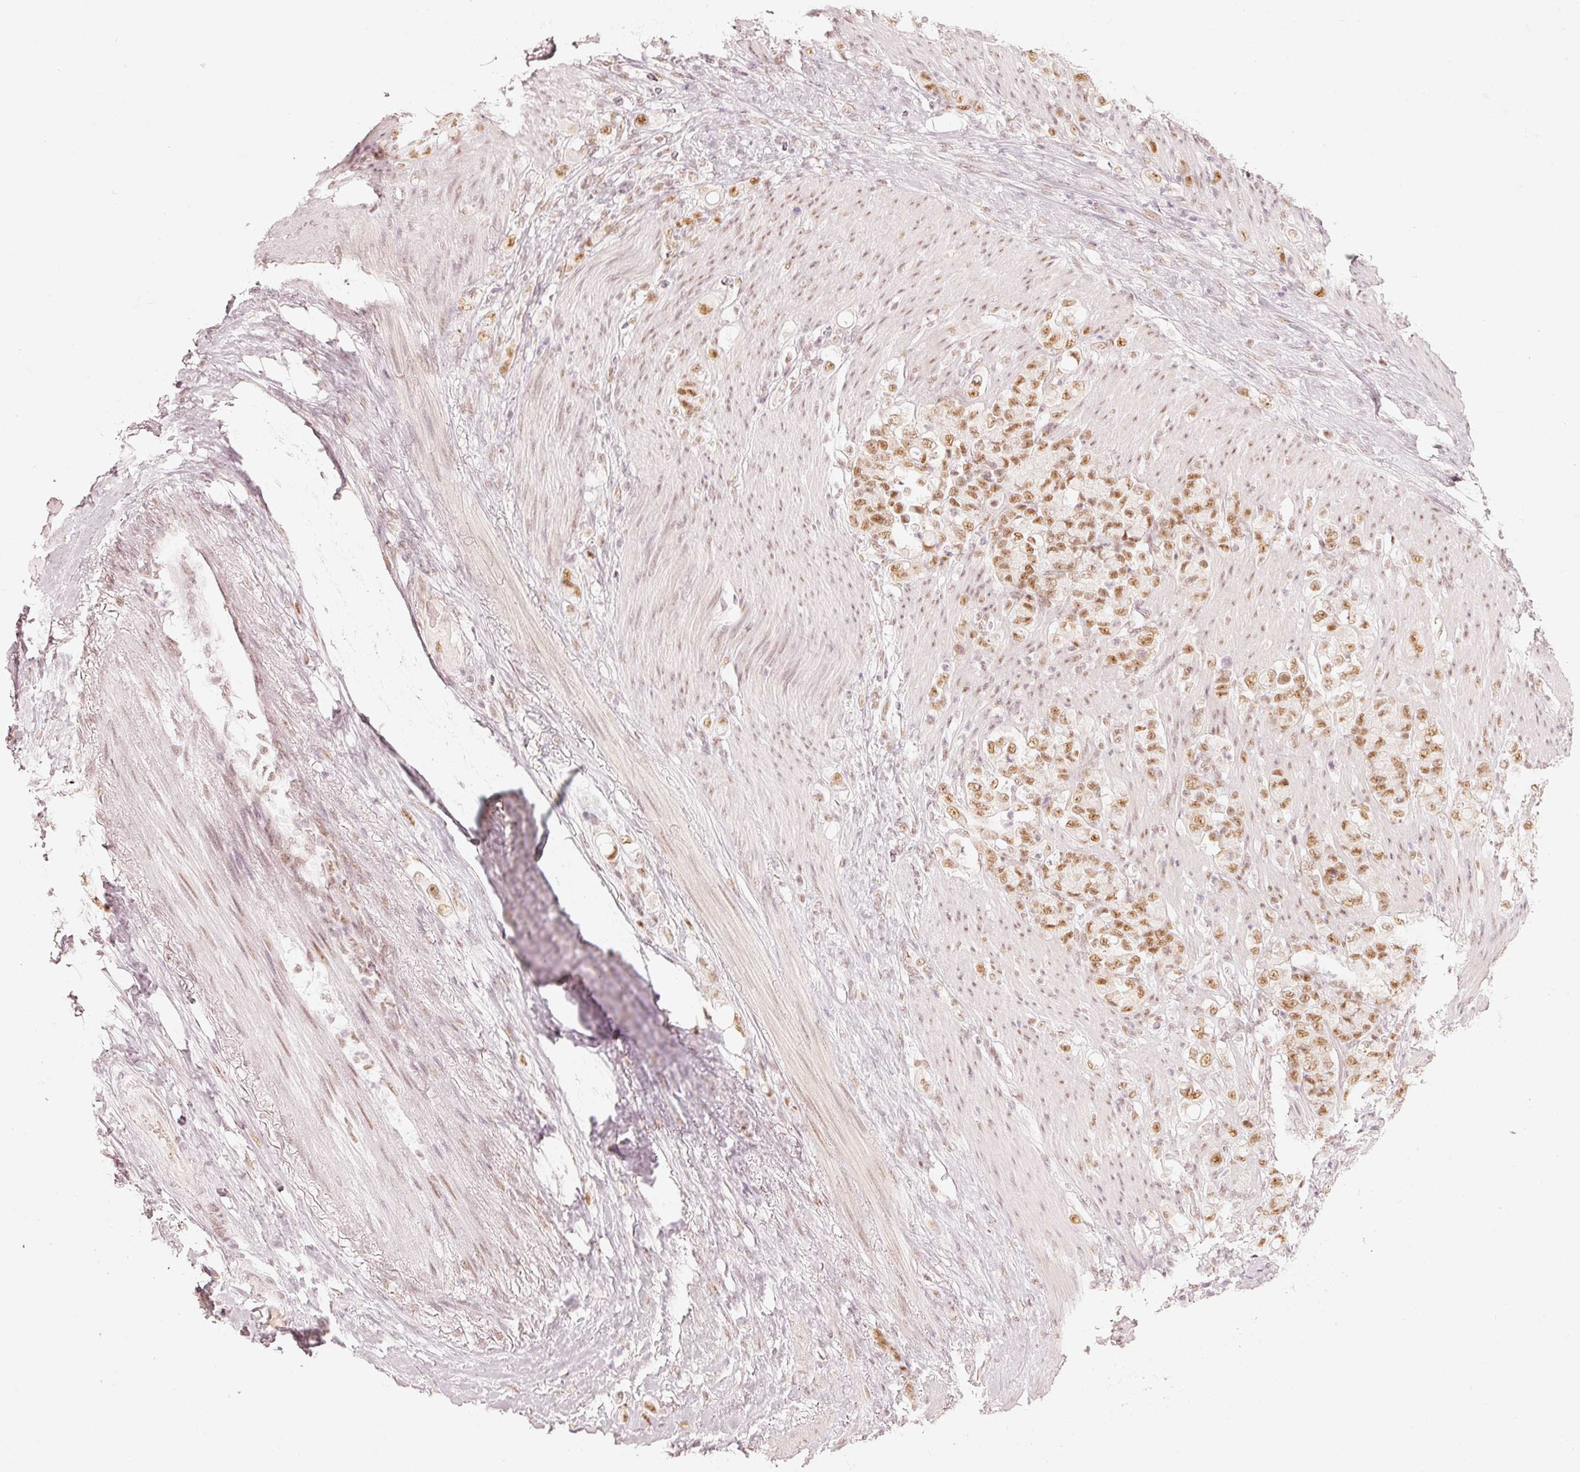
{"staining": {"intensity": "moderate", "quantity": ">75%", "location": "nuclear"}, "tissue": "stomach cancer", "cell_type": "Tumor cells", "image_type": "cancer", "snomed": [{"axis": "morphology", "description": "Normal tissue, NOS"}, {"axis": "morphology", "description": "Adenocarcinoma, NOS"}, {"axis": "topography", "description": "Stomach"}], "caption": "Protein analysis of stomach adenocarcinoma tissue exhibits moderate nuclear positivity in approximately >75% of tumor cells.", "gene": "PPP1R10", "patient": {"sex": "female", "age": 79}}